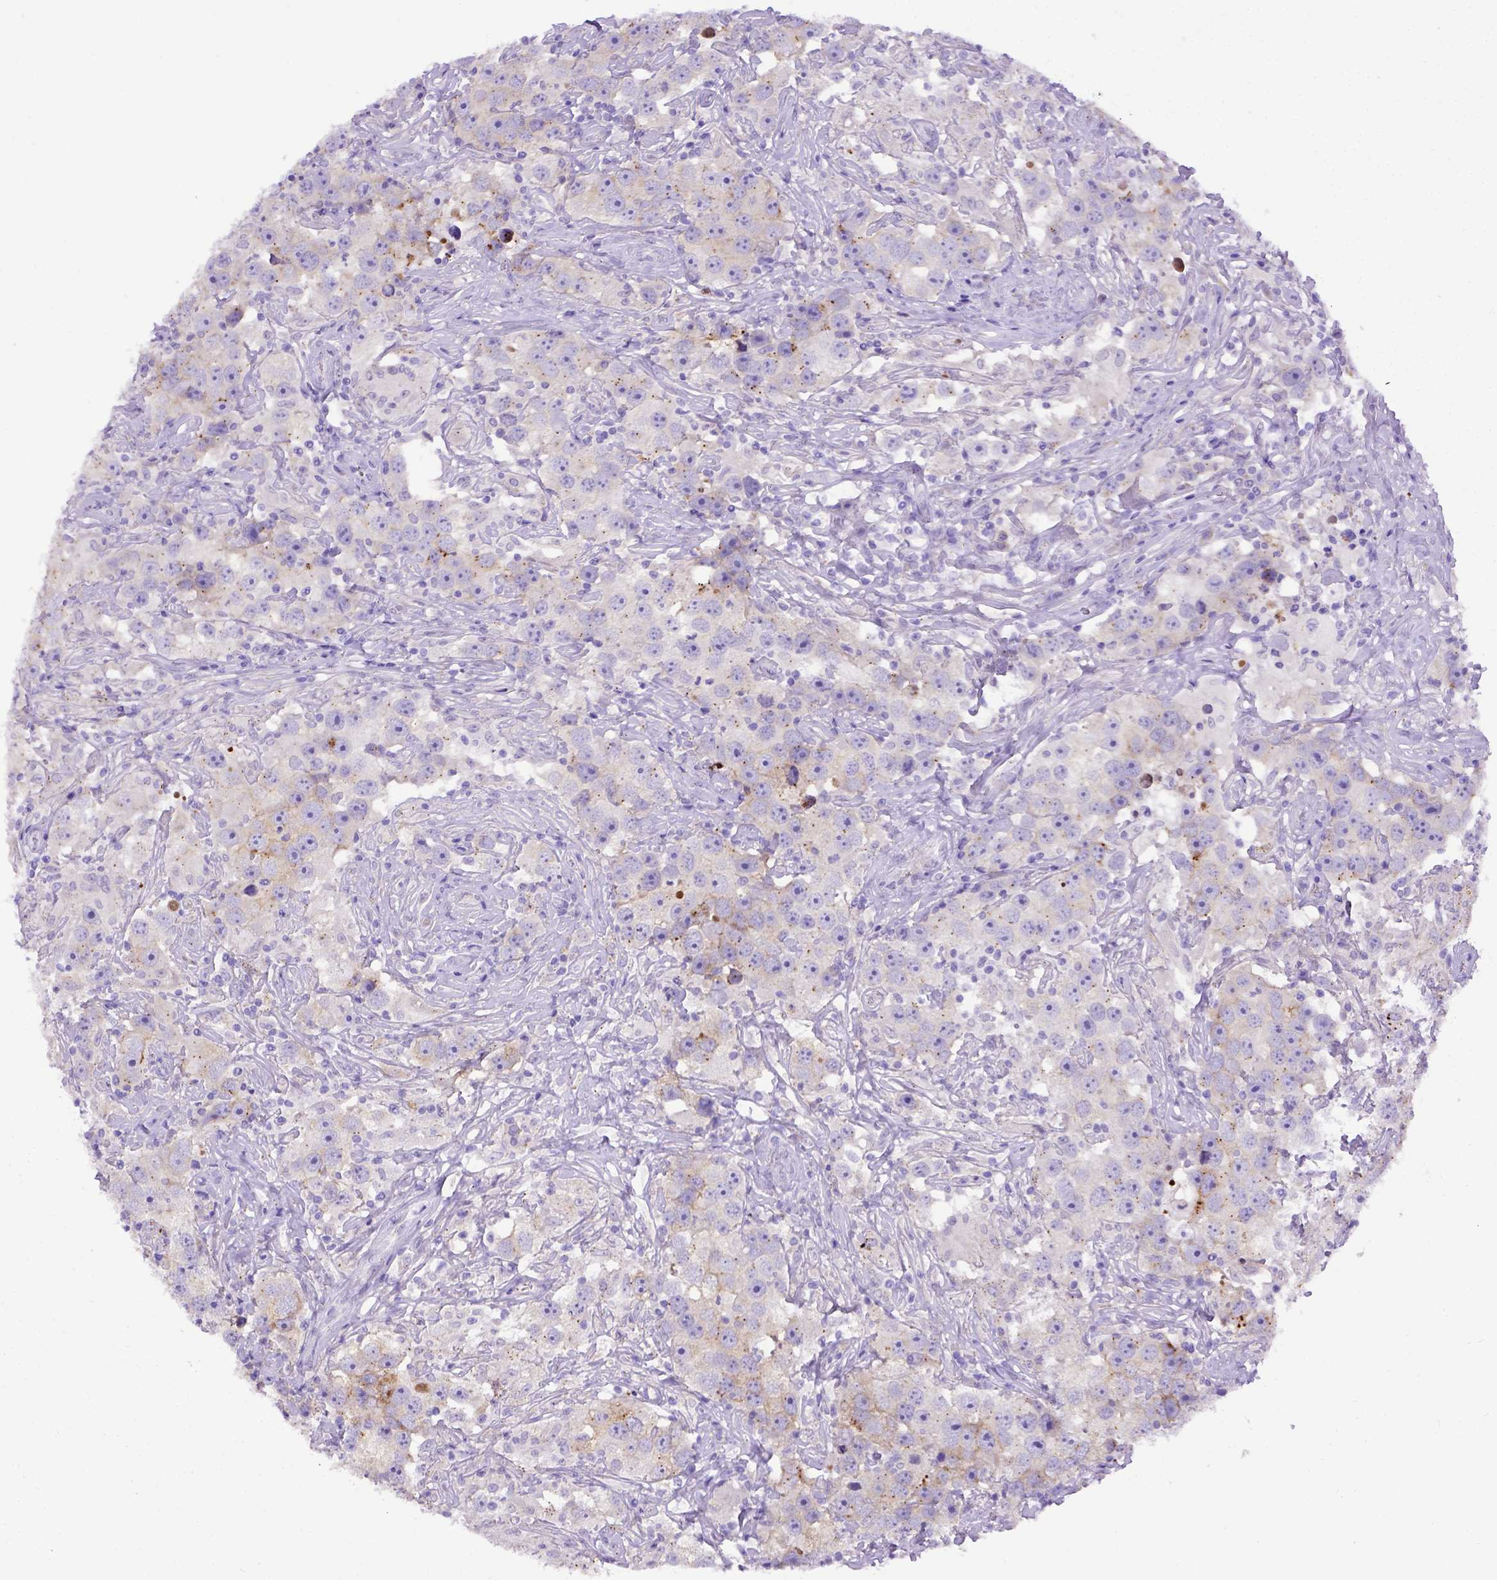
{"staining": {"intensity": "negative", "quantity": "none", "location": "none"}, "tissue": "testis cancer", "cell_type": "Tumor cells", "image_type": "cancer", "snomed": [{"axis": "morphology", "description": "Seminoma, NOS"}, {"axis": "topography", "description": "Testis"}], "caption": "Testis cancer (seminoma) stained for a protein using immunohistochemistry exhibits no positivity tumor cells.", "gene": "ADAM12", "patient": {"sex": "male", "age": 49}}